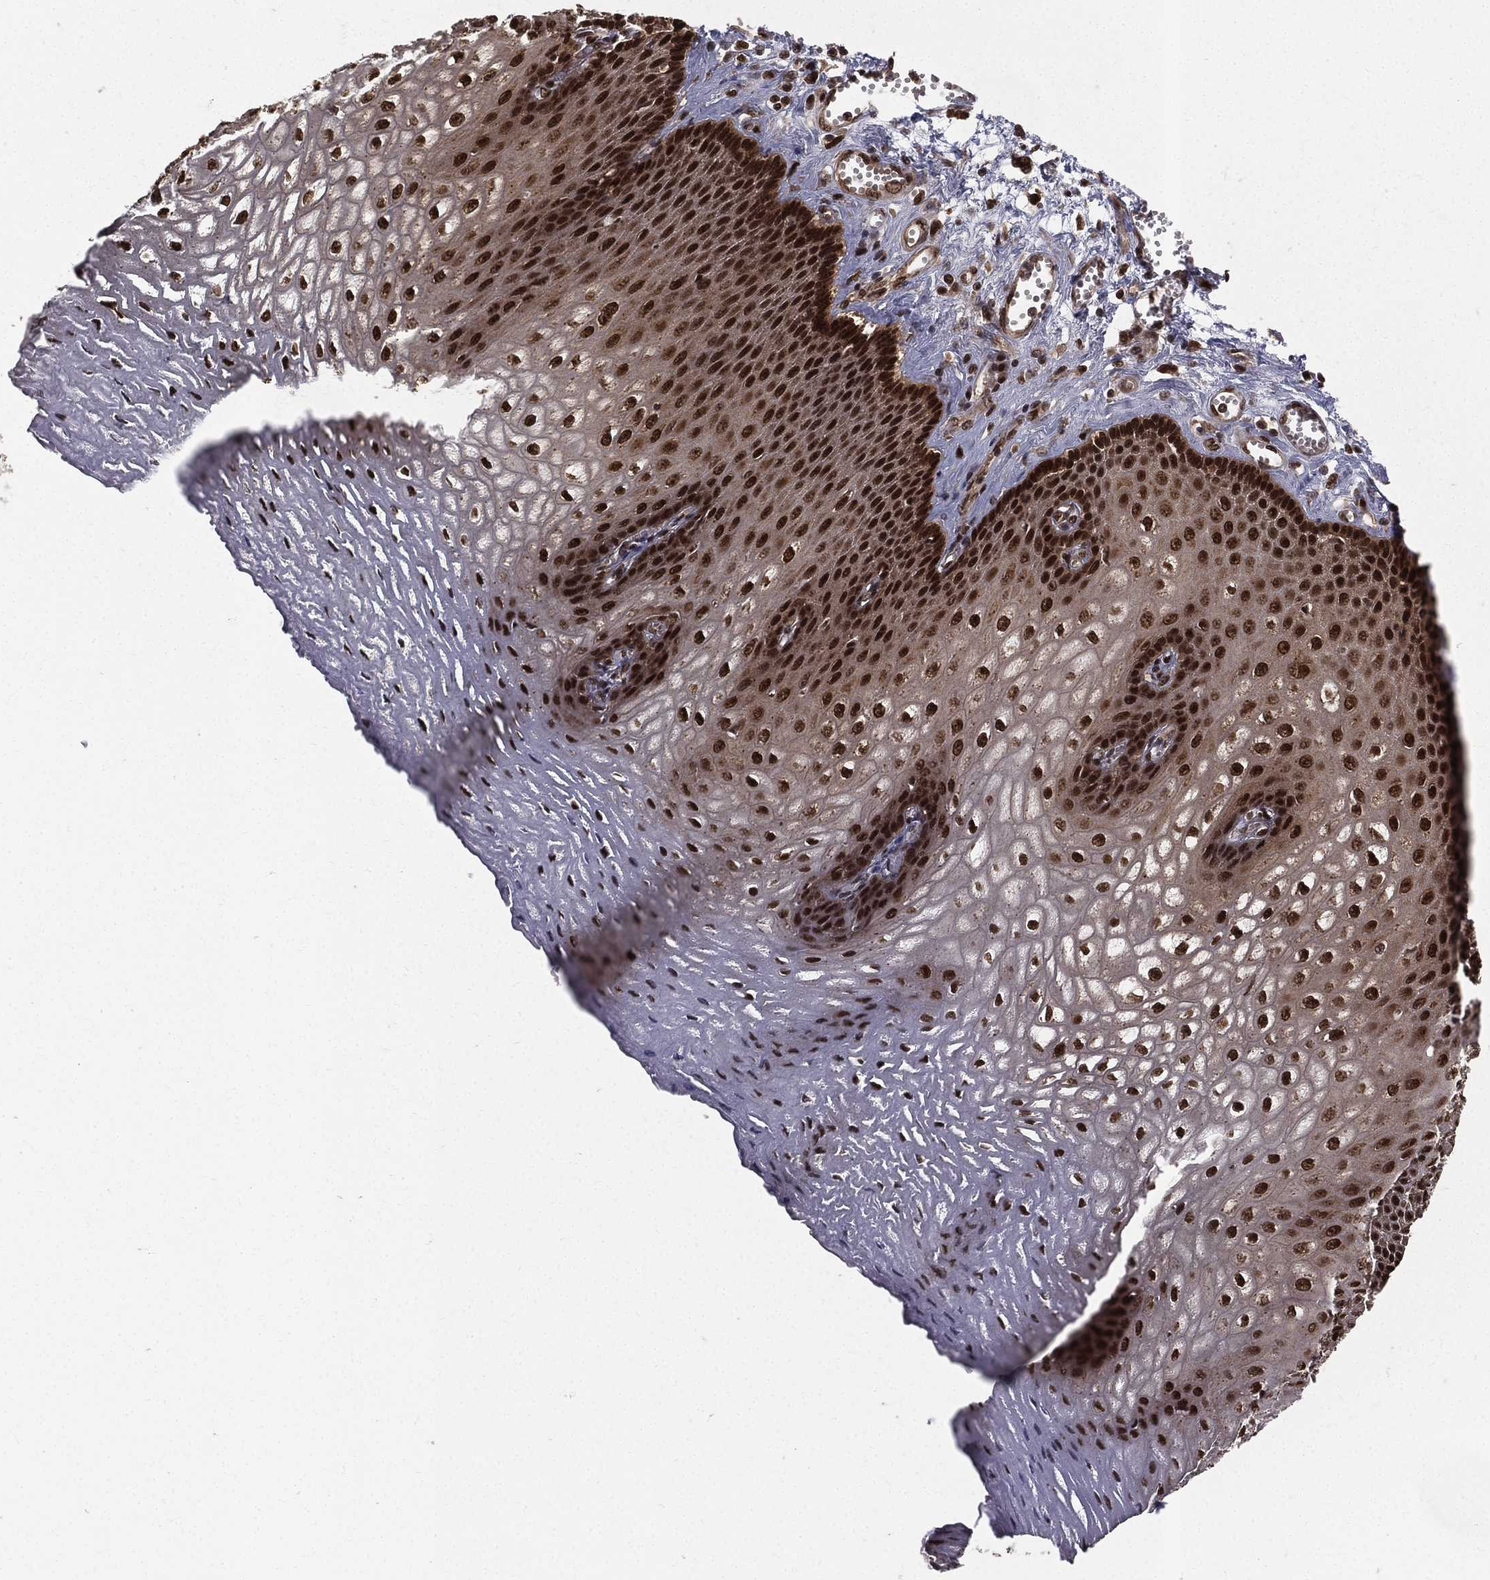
{"staining": {"intensity": "strong", "quantity": ">75%", "location": "nuclear"}, "tissue": "esophagus", "cell_type": "Squamous epithelial cells", "image_type": "normal", "snomed": [{"axis": "morphology", "description": "Normal tissue, NOS"}, {"axis": "topography", "description": "Esophagus"}], "caption": "Immunohistochemical staining of unremarkable human esophagus demonstrates strong nuclear protein expression in about >75% of squamous epithelial cells.", "gene": "COPS4", "patient": {"sex": "male", "age": 58}}